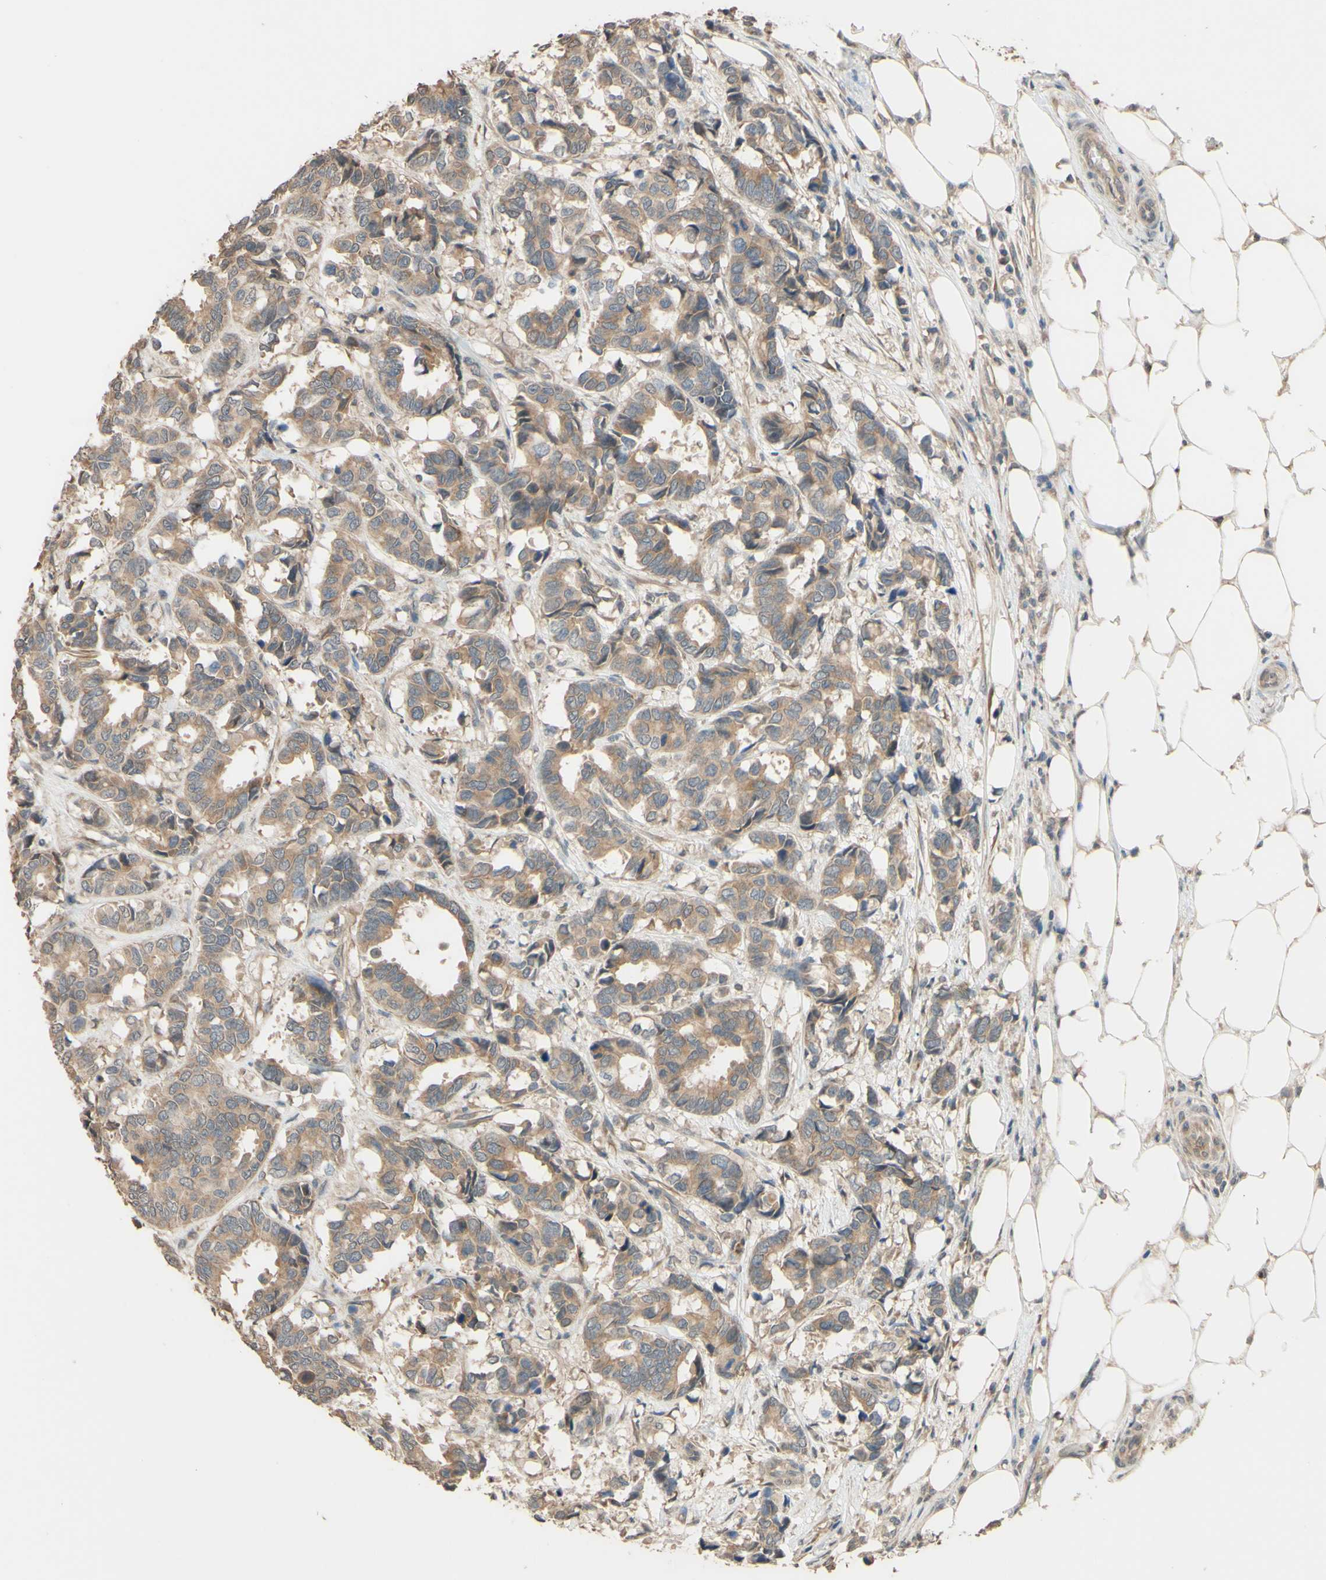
{"staining": {"intensity": "weak", "quantity": ">75%", "location": "cytoplasmic/membranous"}, "tissue": "breast cancer", "cell_type": "Tumor cells", "image_type": "cancer", "snomed": [{"axis": "morphology", "description": "Duct carcinoma"}, {"axis": "topography", "description": "Breast"}], "caption": "About >75% of tumor cells in breast cancer (infiltrating ductal carcinoma) reveal weak cytoplasmic/membranous protein expression as visualized by brown immunohistochemical staining.", "gene": "SMIM19", "patient": {"sex": "female", "age": 87}}